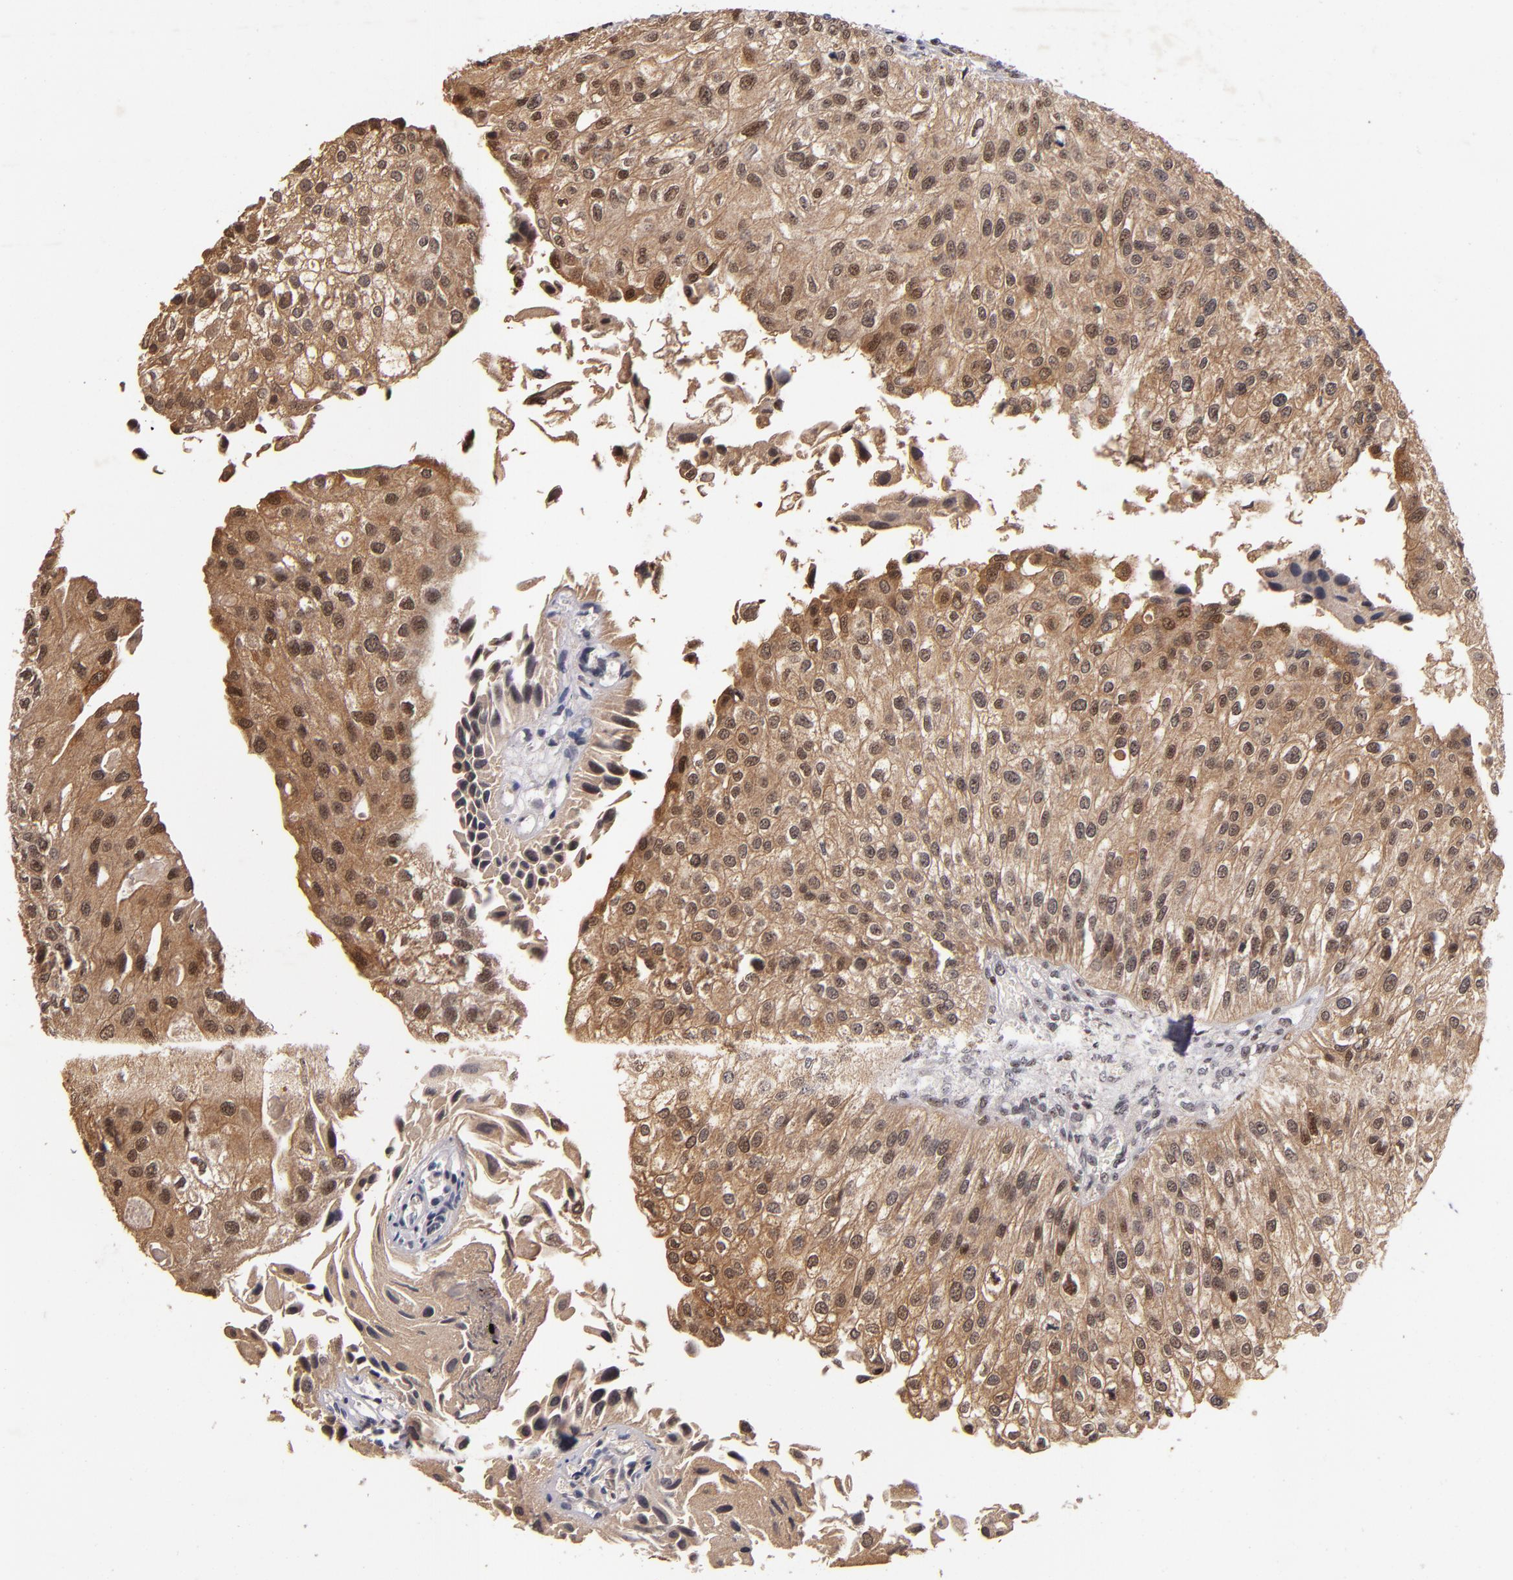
{"staining": {"intensity": "strong", "quantity": ">75%", "location": "cytoplasmic/membranous,nuclear"}, "tissue": "urothelial cancer", "cell_type": "Tumor cells", "image_type": "cancer", "snomed": [{"axis": "morphology", "description": "Urothelial carcinoma, Low grade"}, {"axis": "topography", "description": "Urinary bladder"}], "caption": "A brown stain labels strong cytoplasmic/membranous and nuclear staining of a protein in human low-grade urothelial carcinoma tumor cells. The staining was performed using DAB, with brown indicating positive protein expression. Nuclei are stained blue with hematoxylin.", "gene": "PCNX4", "patient": {"sex": "female", "age": 89}}